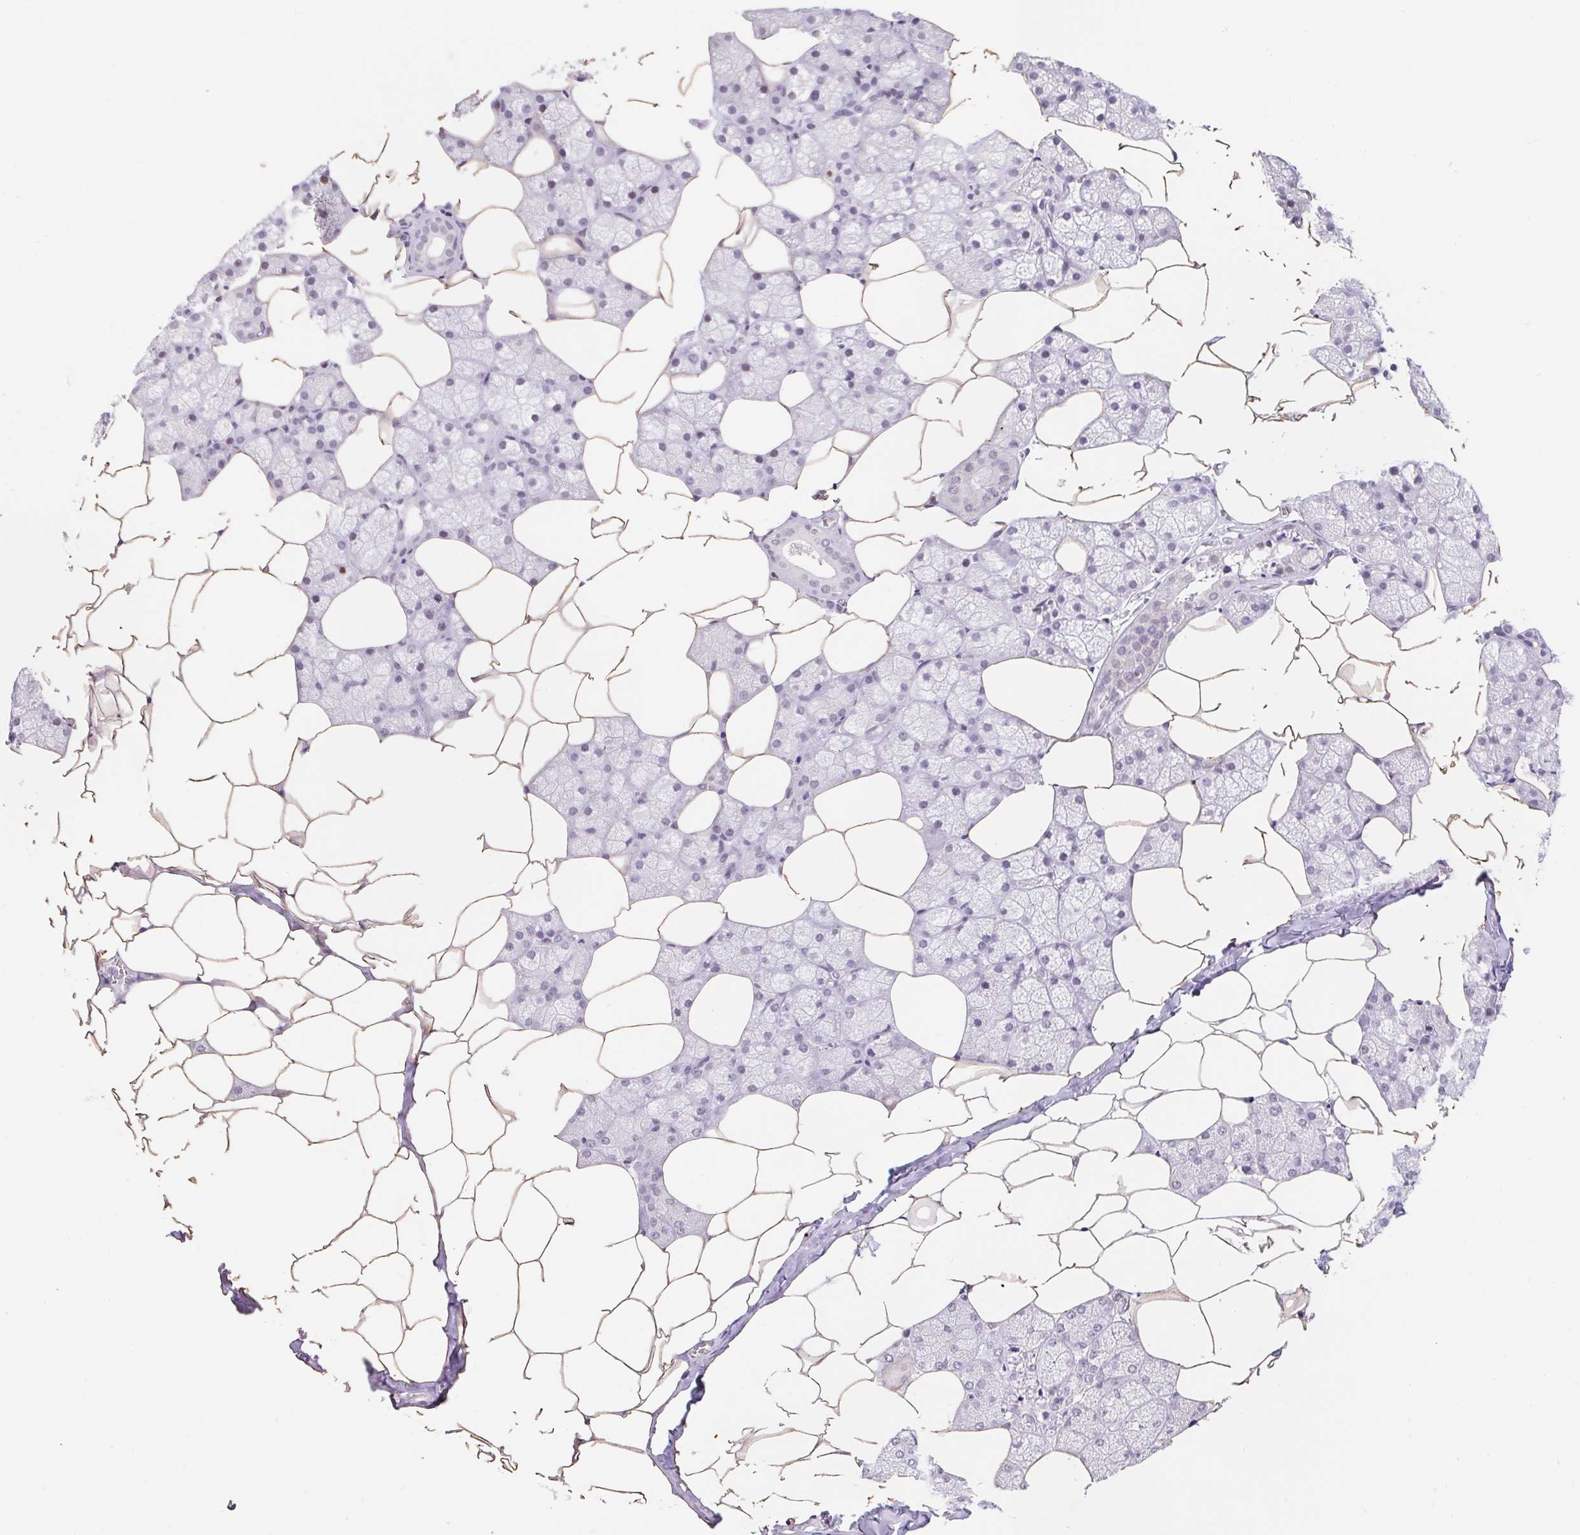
{"staining": {"intensity": "negative", "quantity": "none", "location": "none"}, "tissue": "salivary gland", "cell_type": "Glandular cells", "image_type": "normal", "snomed": [{"axis": "morphology", "description": "Normal tissue, NOS"}, {"axis": "topography", "description": "Salivary gland"}], "caption": "IHC photomicrograph of benign salivary gland: salivary gland stained with DAB (3,3'-diaminobenzidine) exhibits no significant protein expression in glandular cells.", "gene": "TRERF1", "patient": {"sex": "female", "age": 43}}